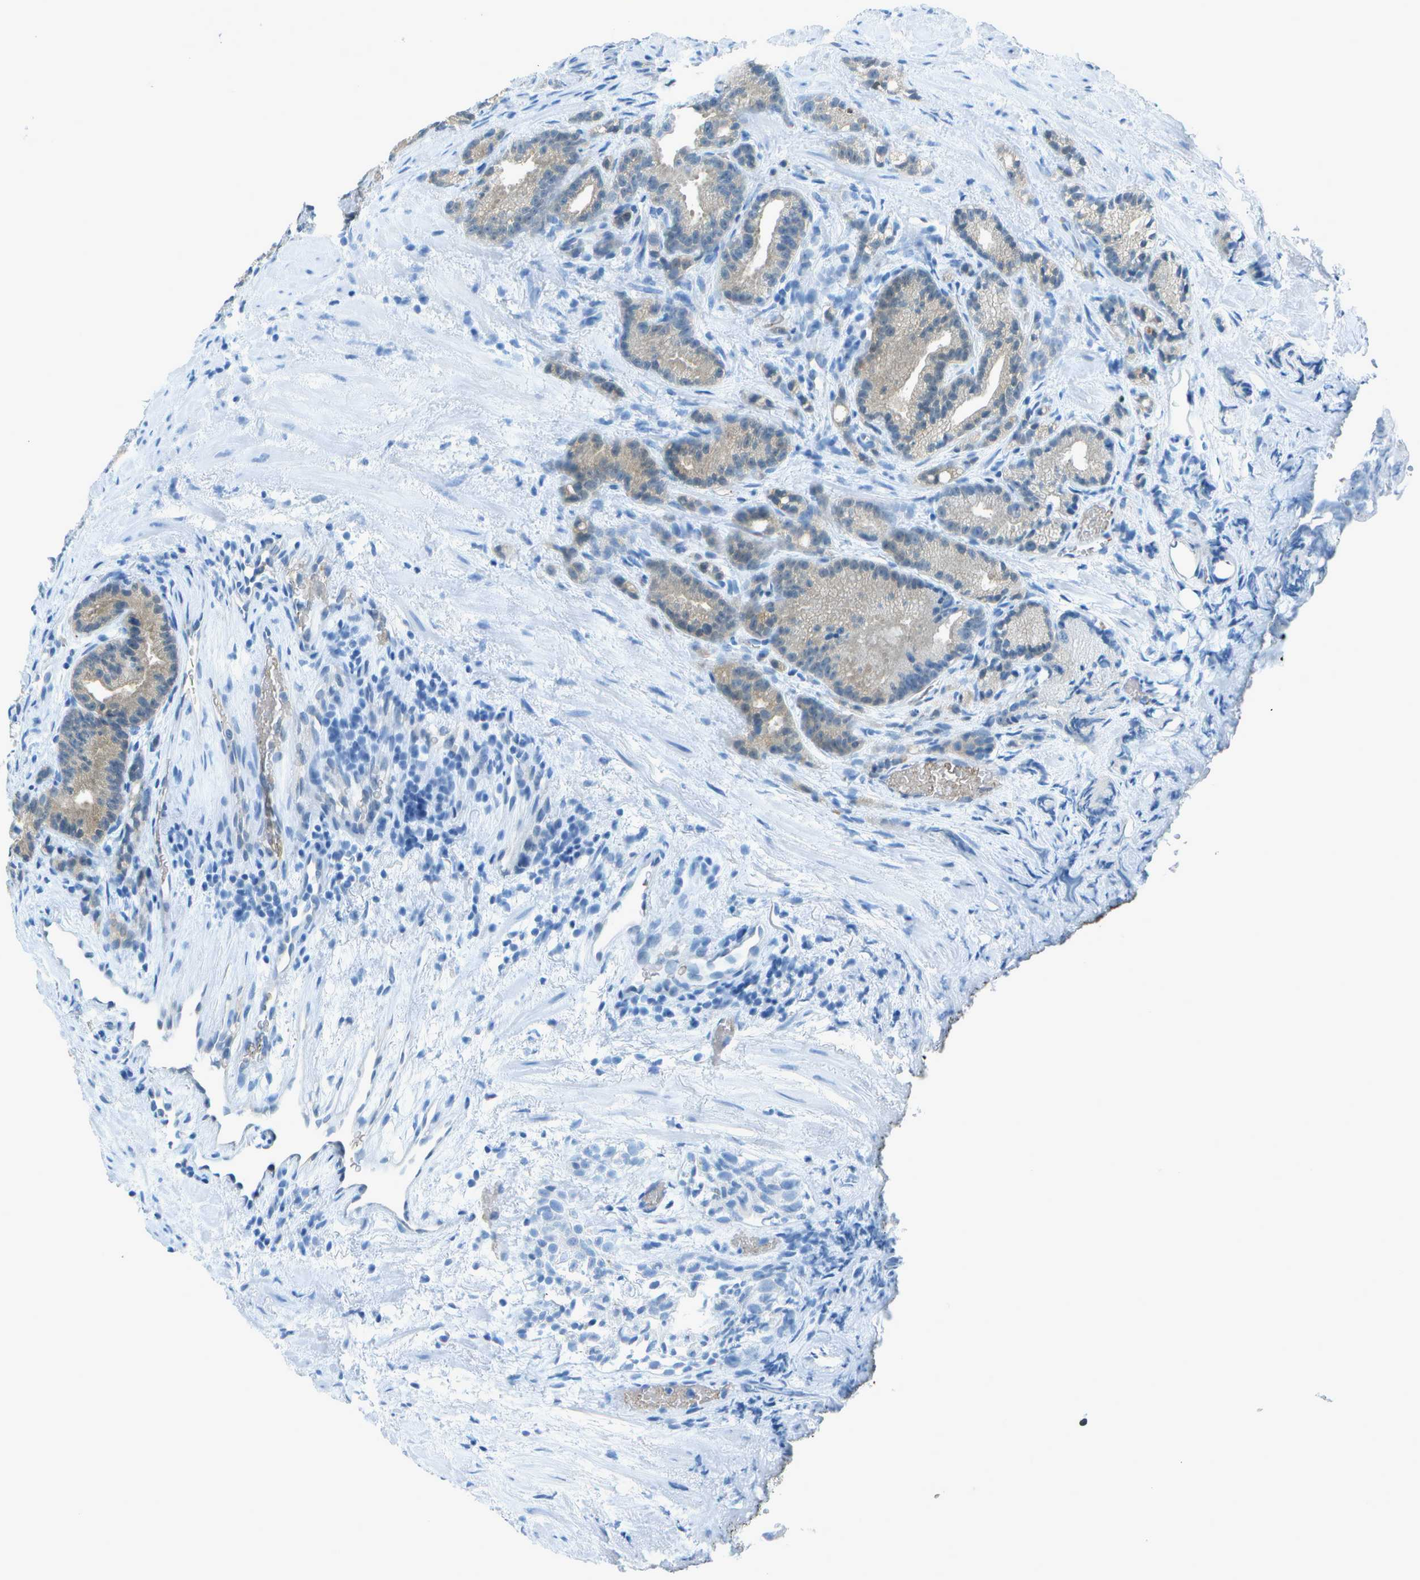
{"staining": {"intensity": "weak", "quantity": "<25%", "location": "cytoplasmic/membranous"}, "tissue": "prostate cancer", "cell_type": "Tumor cells", "image_type": "cancer", "snomed": [{"axis": "morphology", "description": "Adenocarcinoma, Low grade"}, {"axis": "topography", "description": "Prostate"}], "caption": "IHC image of neoplastic tissue: prostate cancer stained with DAB demonstrates no significant protein expression in tumor cells.", "gene": "ASL", "patient": {"sex": "male", "age": 89}}